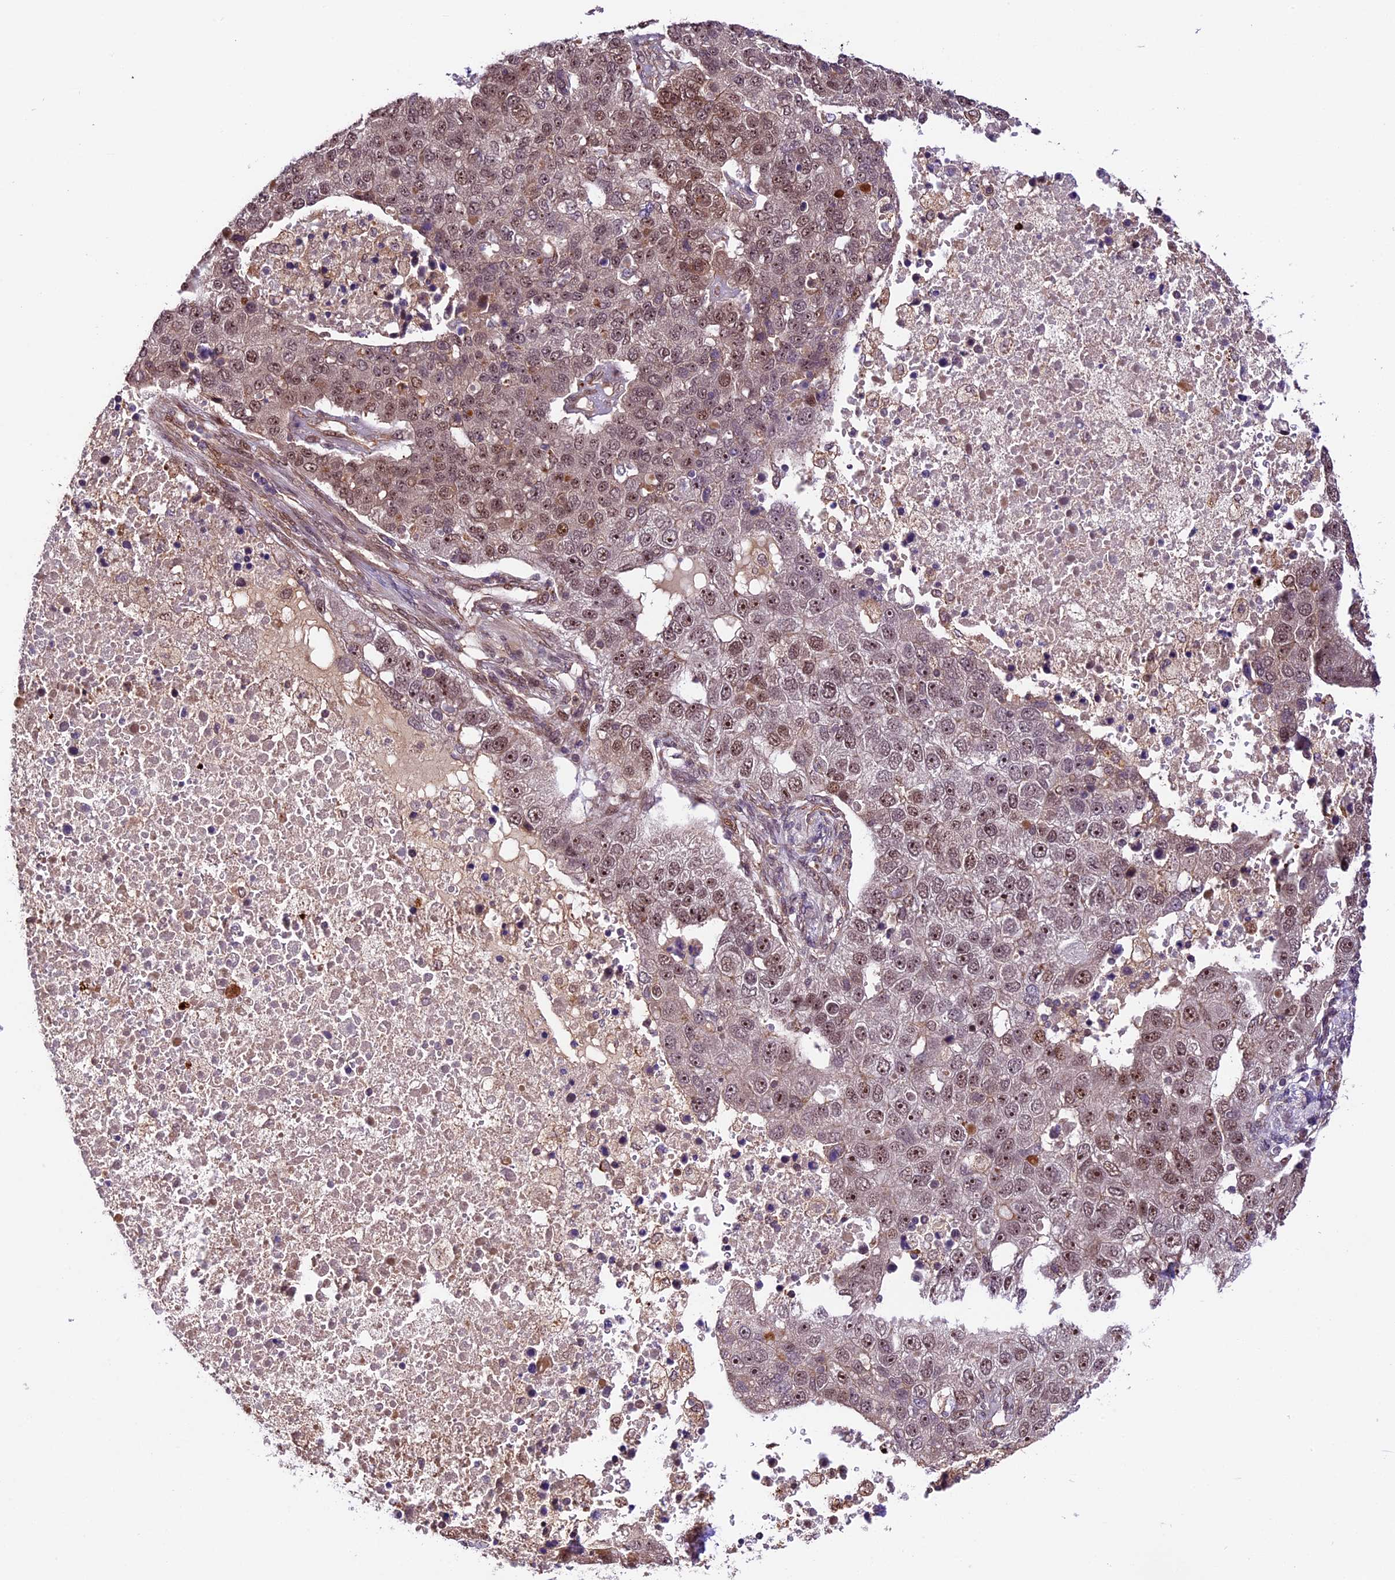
{"staining": {"intensity": "moderate", "quantity": ">75%", "location": "nuclear"}, "tissue": "pancreatic cancer", "cell_type": "Tumor cells", "image_type": "cancer", "snomed": [{"axis": "morphology", "description": "Adenocarcinoma, NOS"}, {"axis": "topography", "description": "Pancreas"}], "caption": "High-power microscopy captured an IHC photomicrograph of adenocarcinoma (pancreatic), revealing moderate nuclear staining in approximately >75% of tumor cells. (Brightfield microscopy of DAB IHC at high magnification).", "gene": "DHX38", "patient": {"sex": "female", "age": 61}}